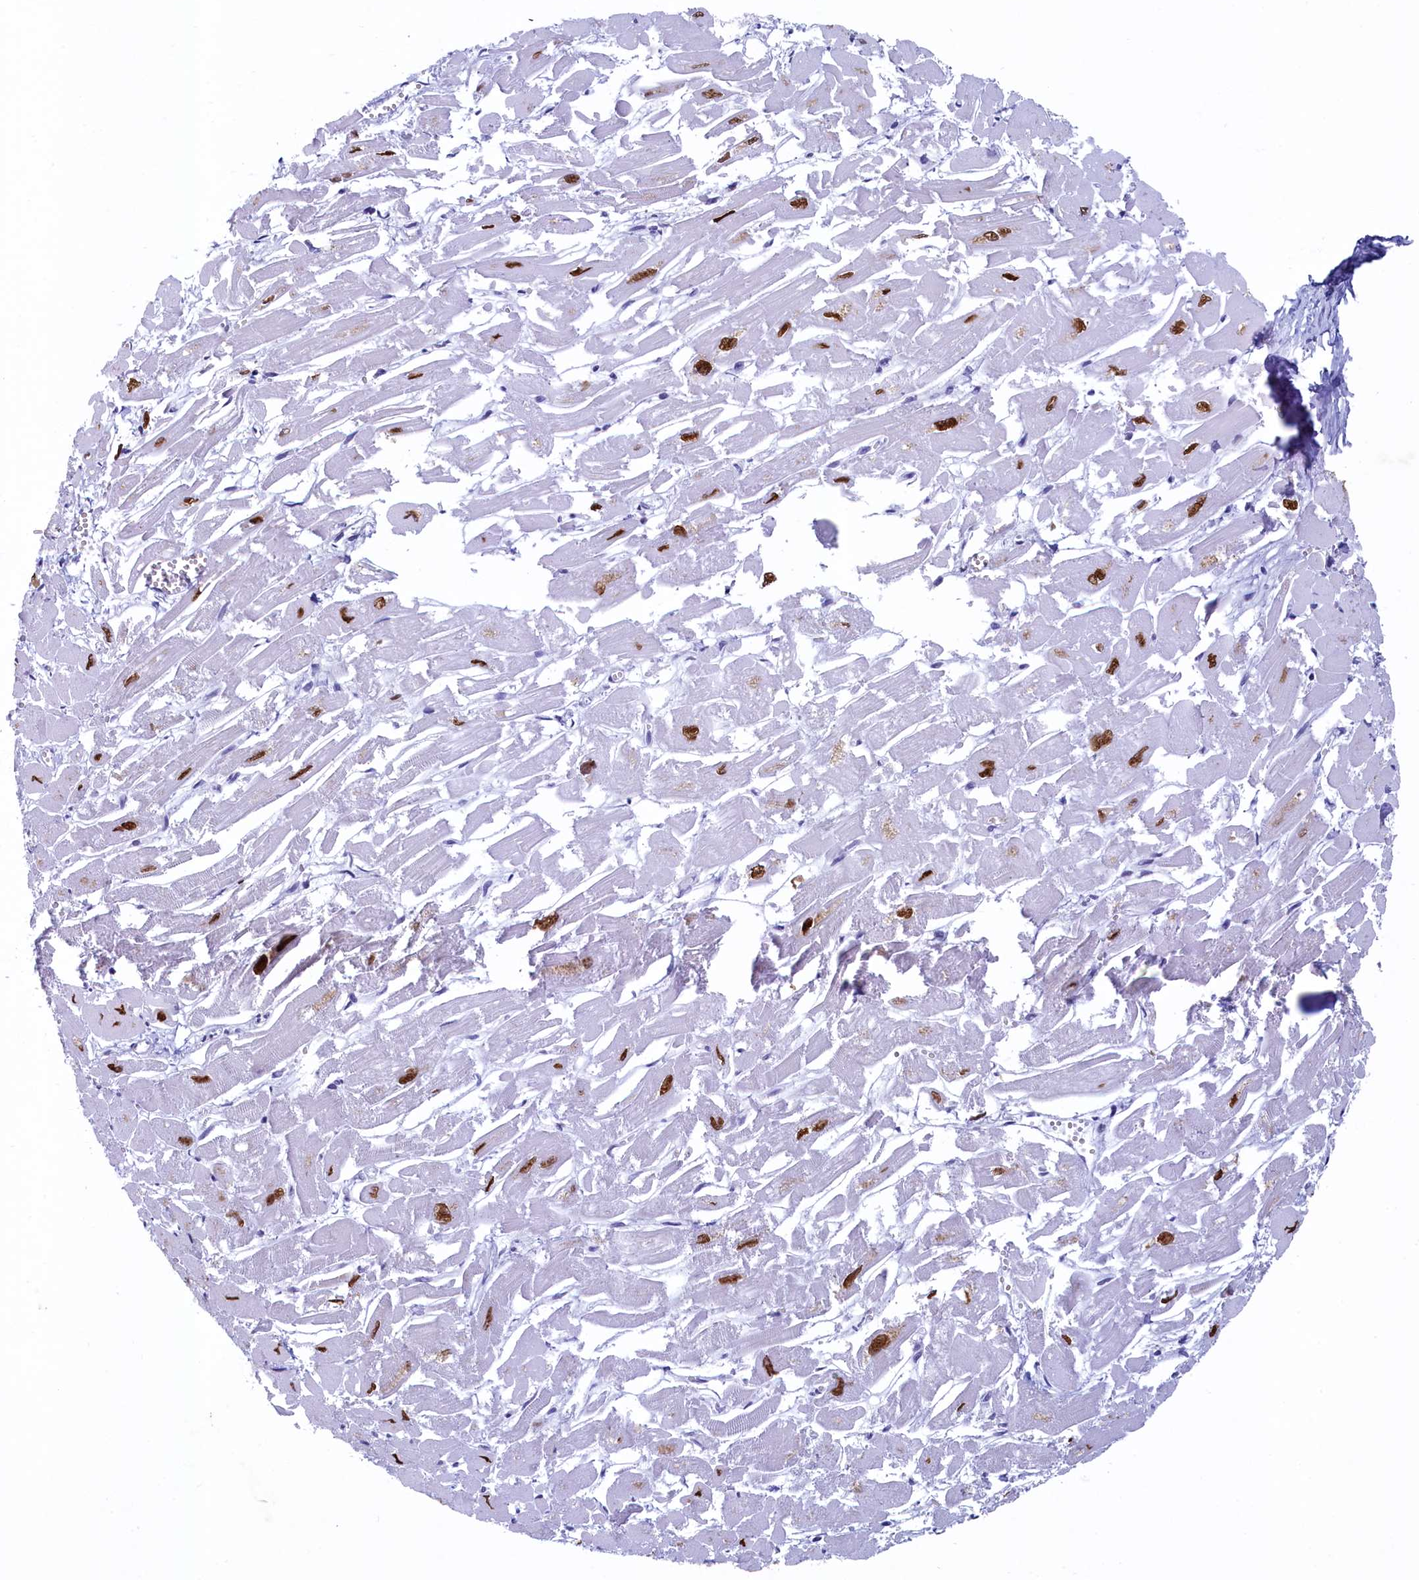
{"staining": {"intensity": "strong", "quantity": "25%-75%", "location": "nuclear"}, "tissue": "heart muscle", "cell_type": "Cardiomyocytes", "image_type": "normal", "snomed": [{"axis": "morphology", "description": "Normal tissue, NOS"}, {"axis": "topography", "description": "Heart"}], "caption": "Immunohistochemical staining of normal heart muscle exhibits high levels of strong nuclear staining in approximately 25%-75% of cardiomyocytes. (brown staining indicates protein expression, while blue staining denotes nuclei).", "gene": "SUGP2", "patient": {"sex": "male", "age": 54}}